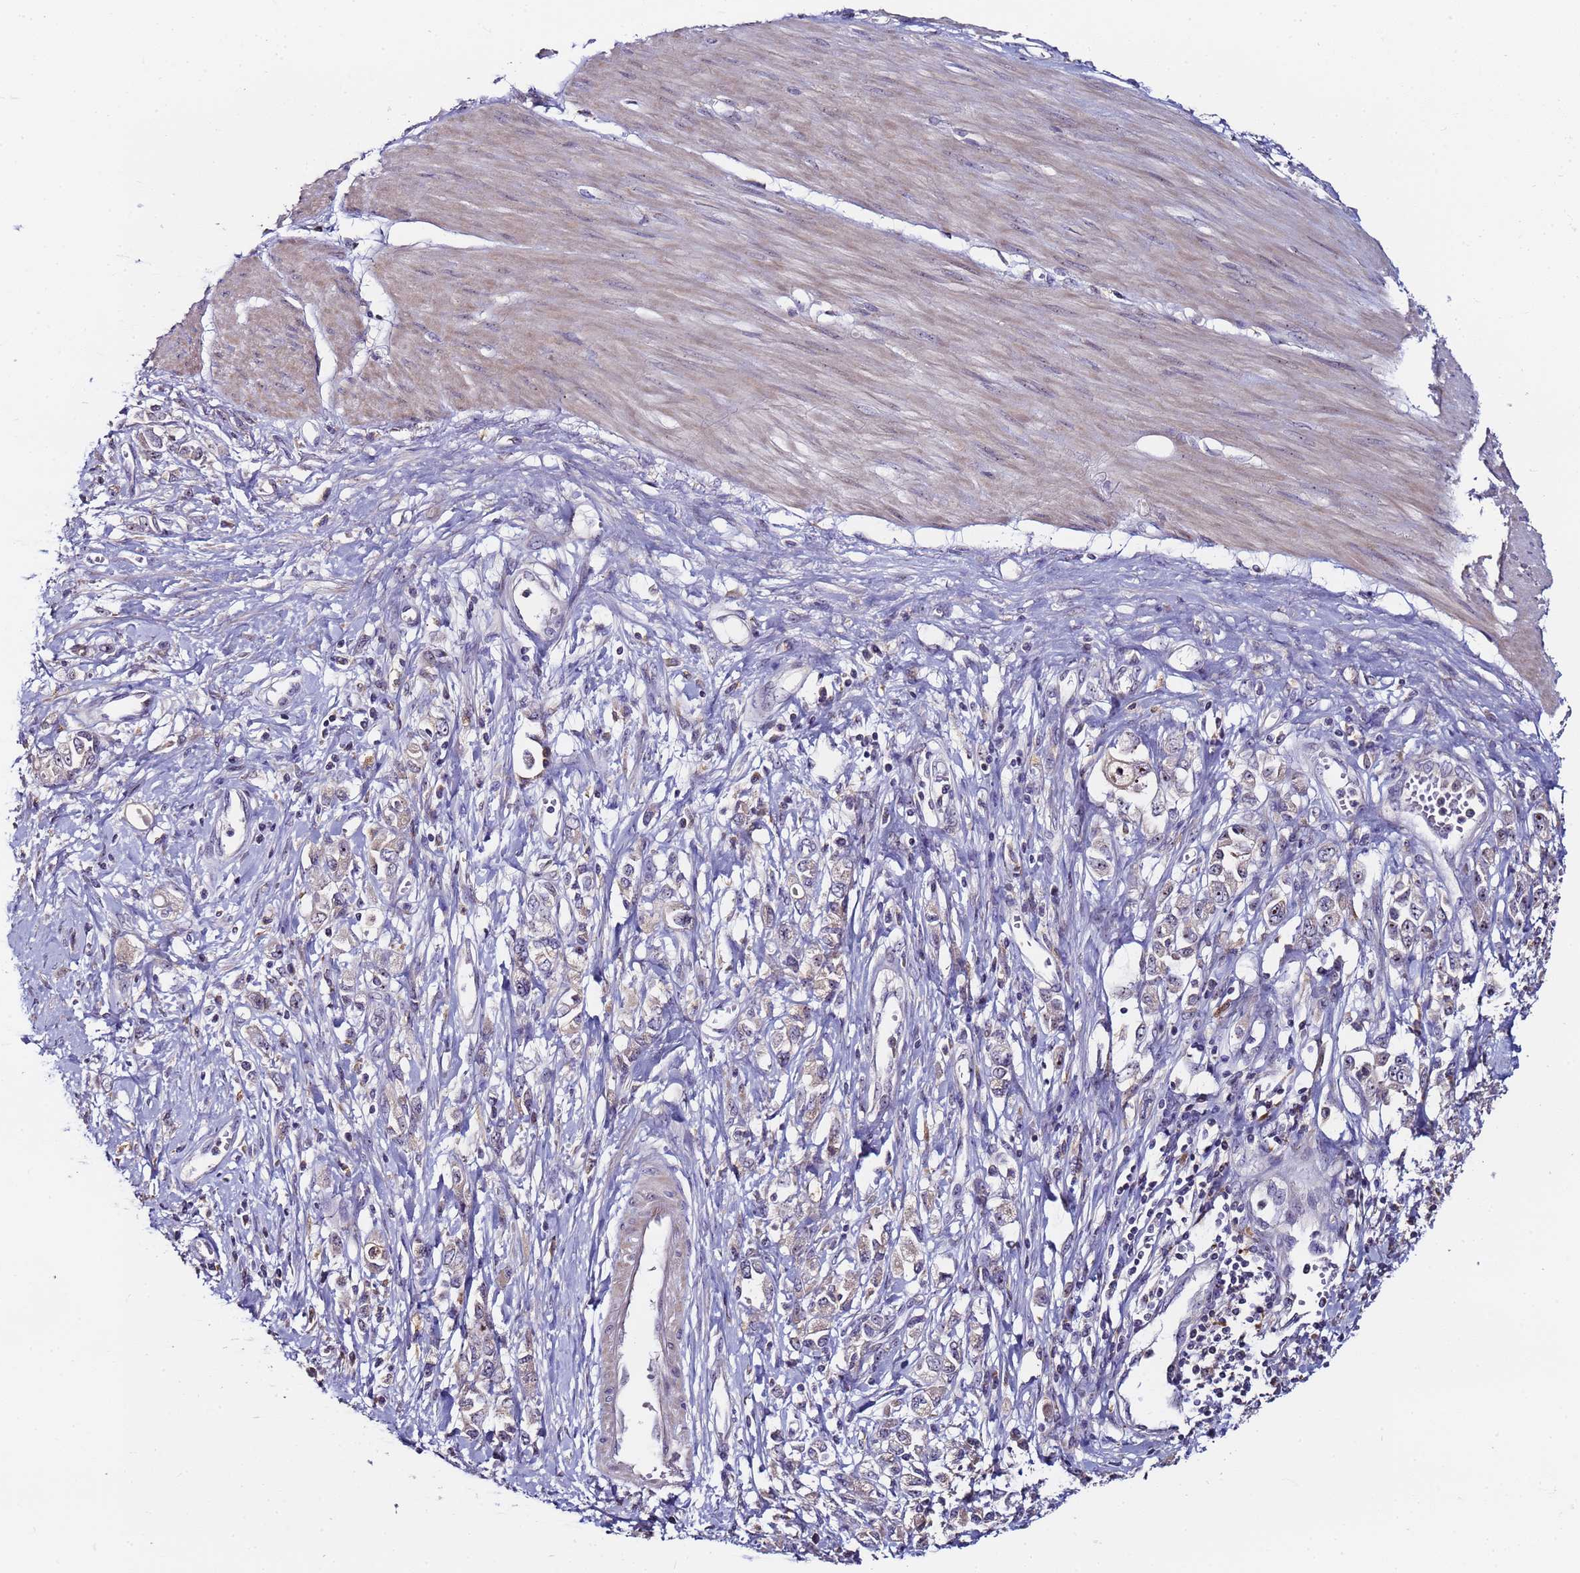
{"staining": {"intensity": "negative", "quantity": "none", "location": "none"}, "tissue": "stomach cancer", "cell_type": "Tumor cells", "image_type": "cancer", "snomed": [{"axis": "morphology", "description": "Adenocarcinoma, NOS"}, {"axis": "topography", "description": "Stomach"}], "caption": "Stomach cancer (adenocarcinoma) was stained to show a protein in brown. There is no significant staining in tumor cells.", "gene": "KRI1", "patient": {"sex": "female", "age": 76}}